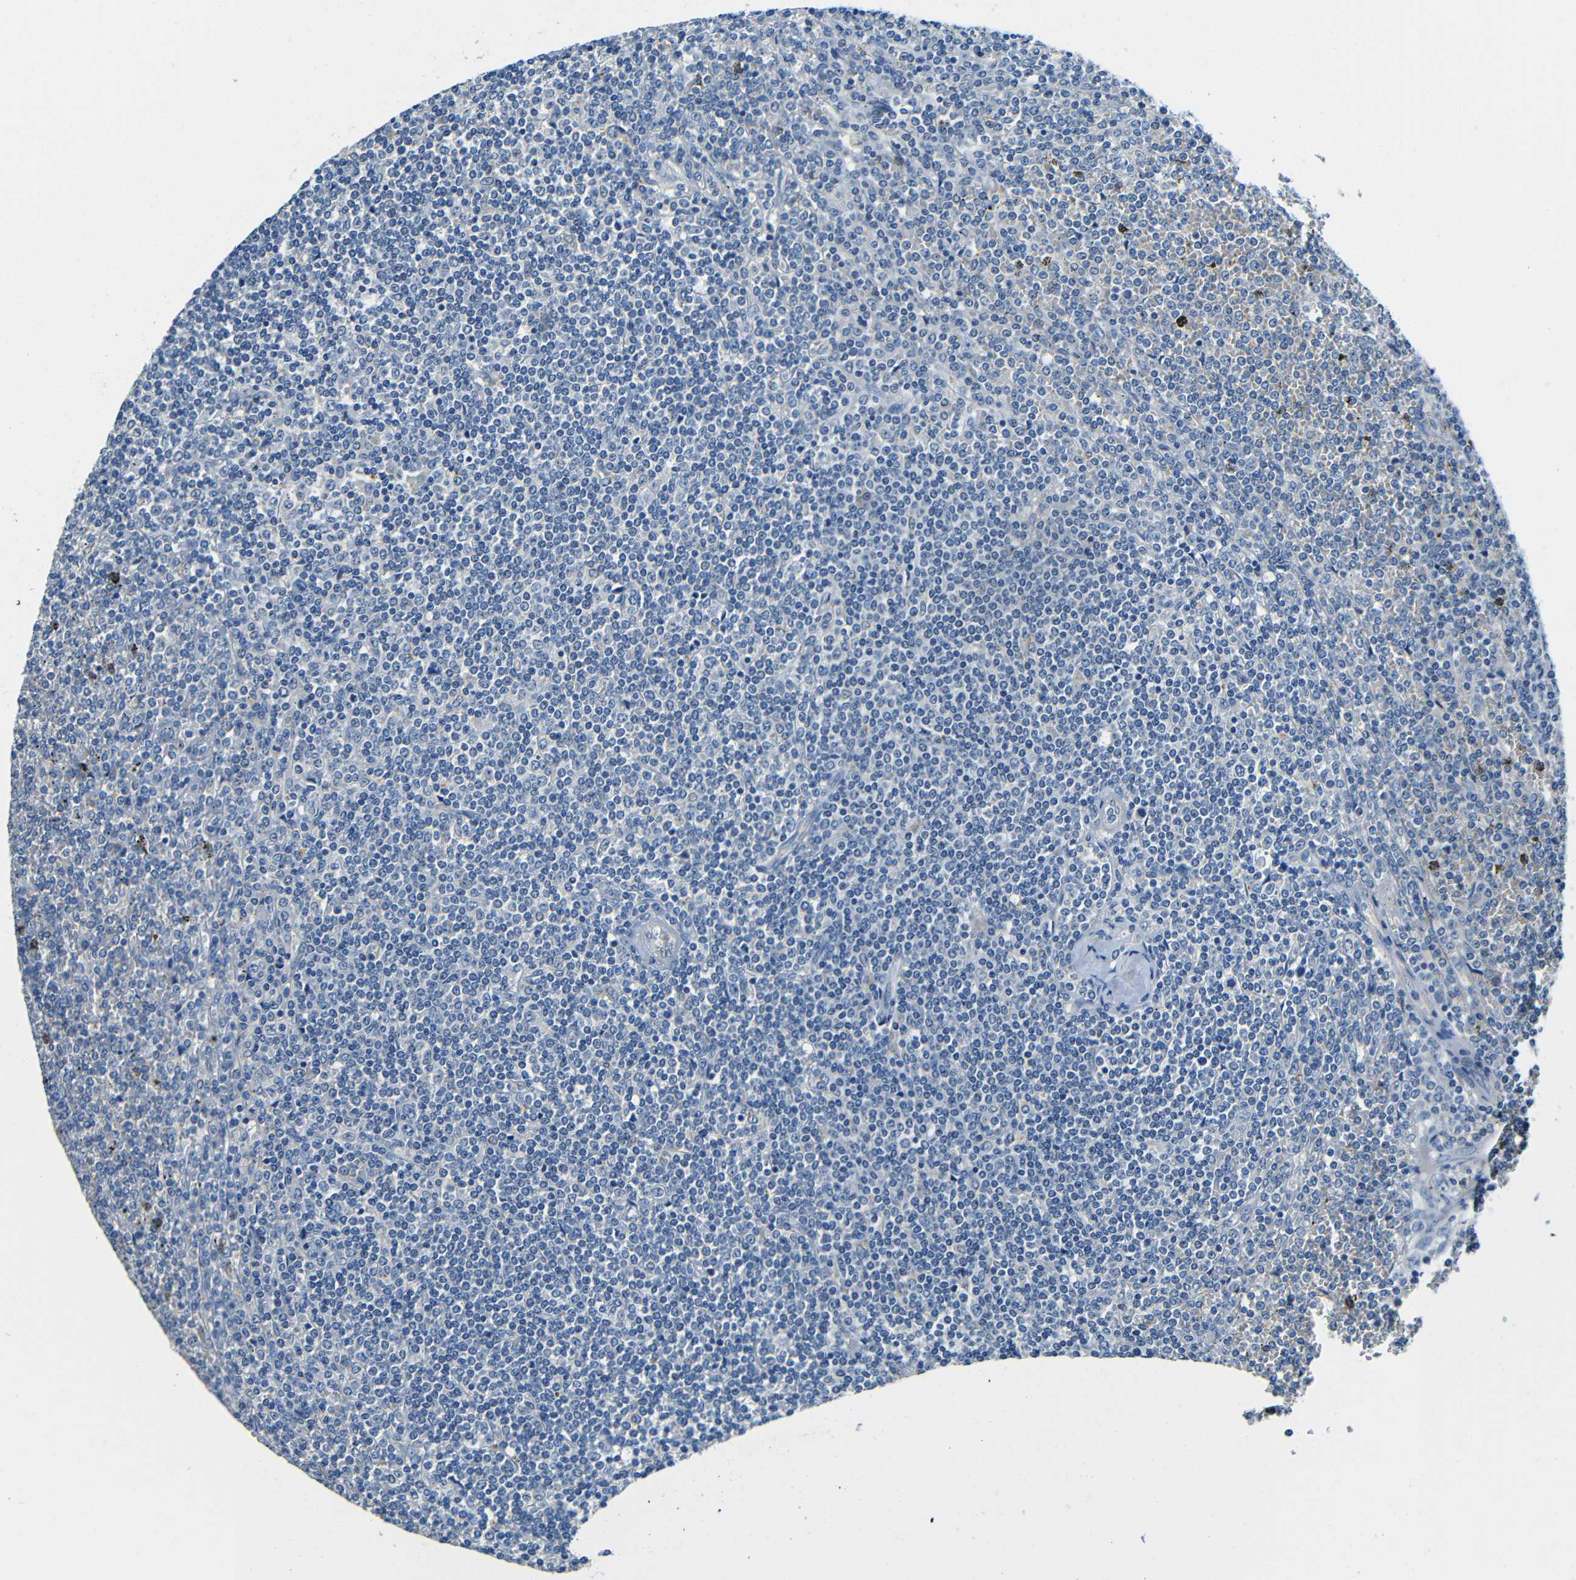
{"staining": {"intensity": "negative", "quantity": "none", "location": "none"}, "tissue": "lymphoma", "cell_type": "Tumor cells", "image_type": "cancer", "snomed": [{"axis": "morphology", "description": "Malignant lymphoma, non-Hodgkin's type, Low grade"}, {"axis": "topography", "description": "Spleen"}], "caption": "The micrograph reveals no significant positivity in tumor cells of lymphoma.", "gene": "FMO5", "patient": {"sex": "female", "age": 19}}